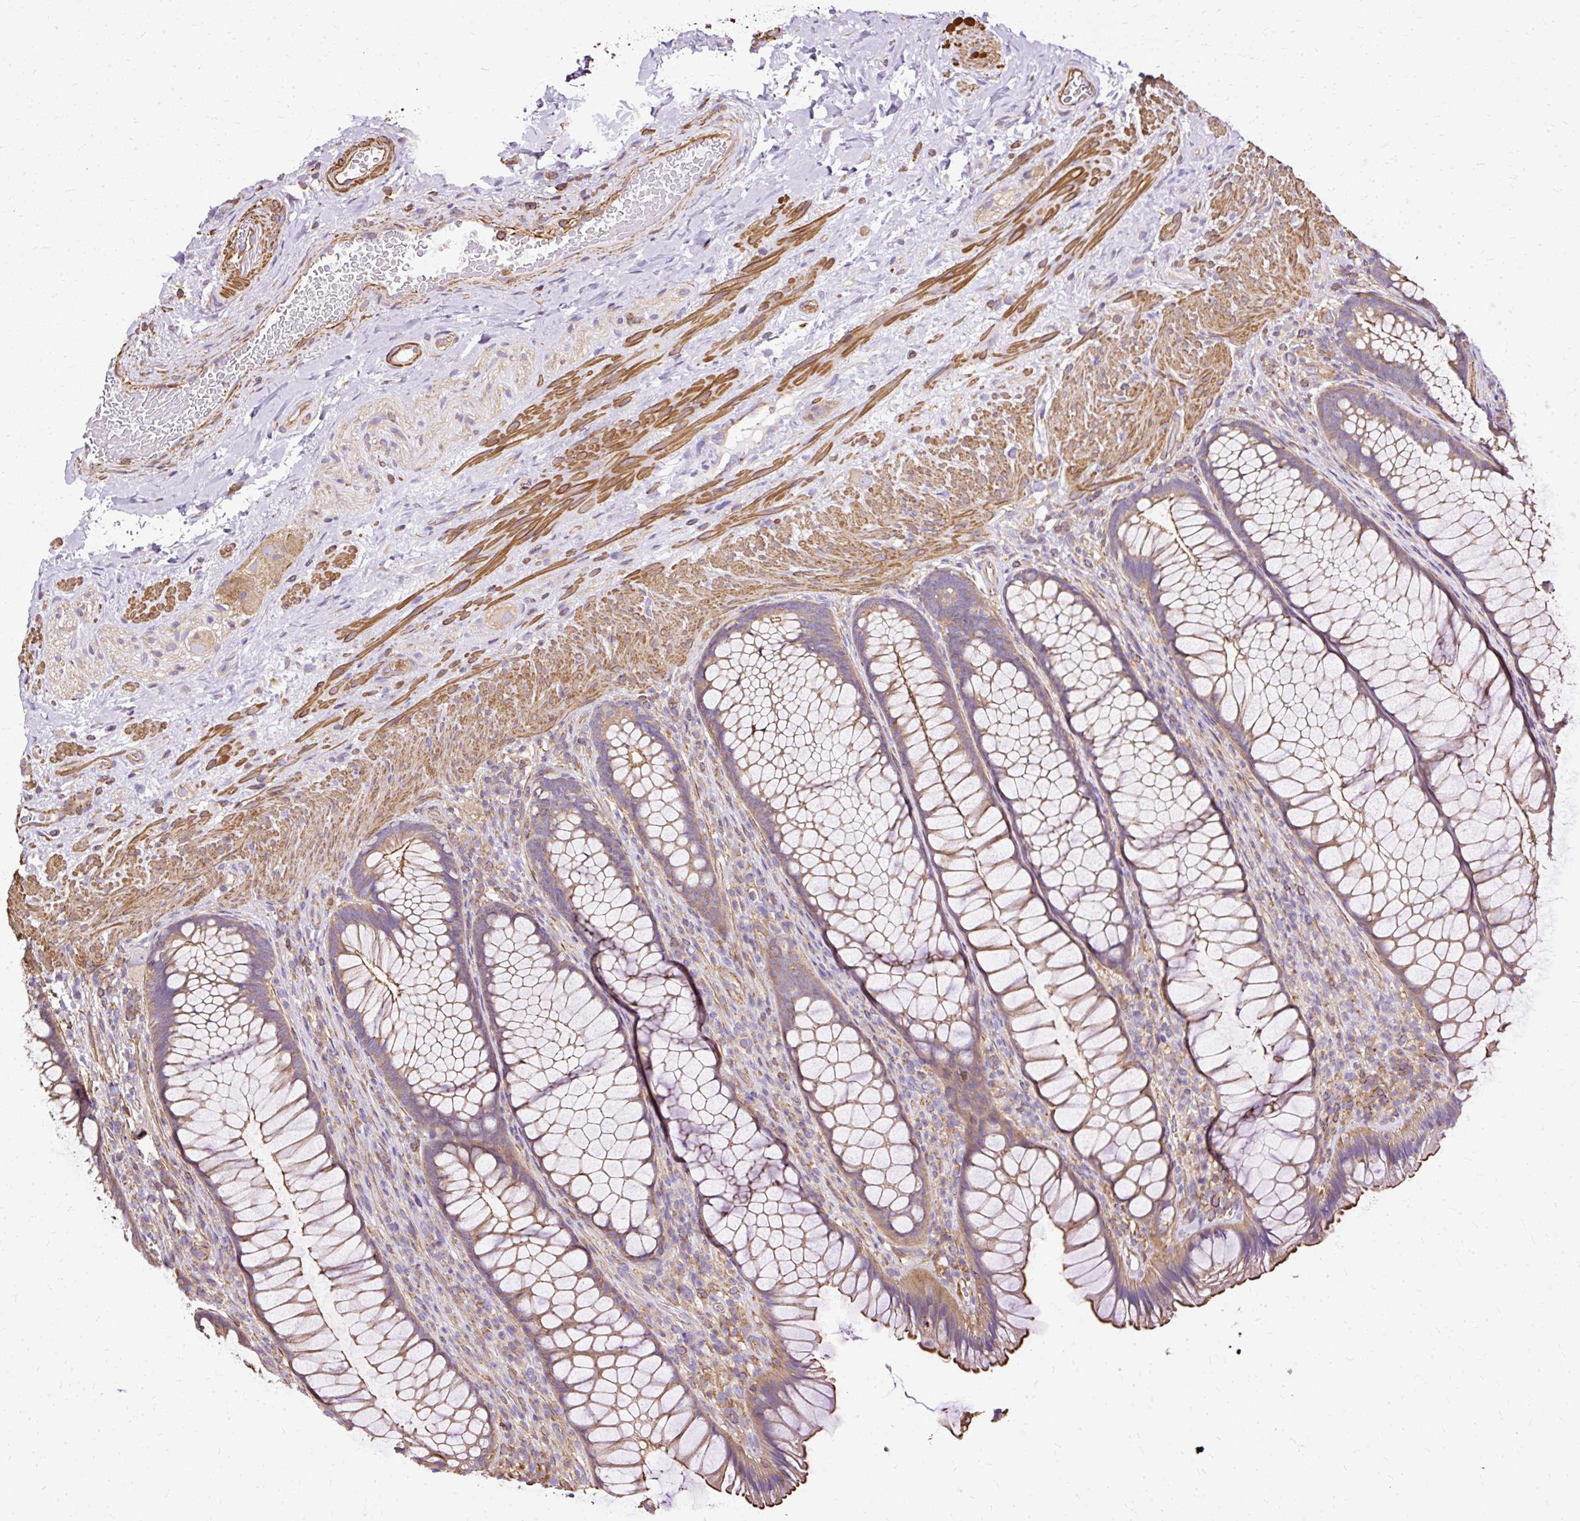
{"staining": {"intensity": "moderate", "quantity": ">75%", "location": "cytoplasmic/membranous"}, "tissue": "rectum", "cell_type": "Glandular cells", "image_type": "normal", "snomed": [{"axis": "morphology", "description": "Normal tissue, NOS"}, {"axis": "topography", "description": "Rectum"}], "caption": "Immunohistochemical staining of benign rectum shows medium levels of moderate cytoplasmic/membranous positivity in about >75% of glandular cells.", "gene": "KLHL11", "patient": {"sex": "male", "age": 53}}